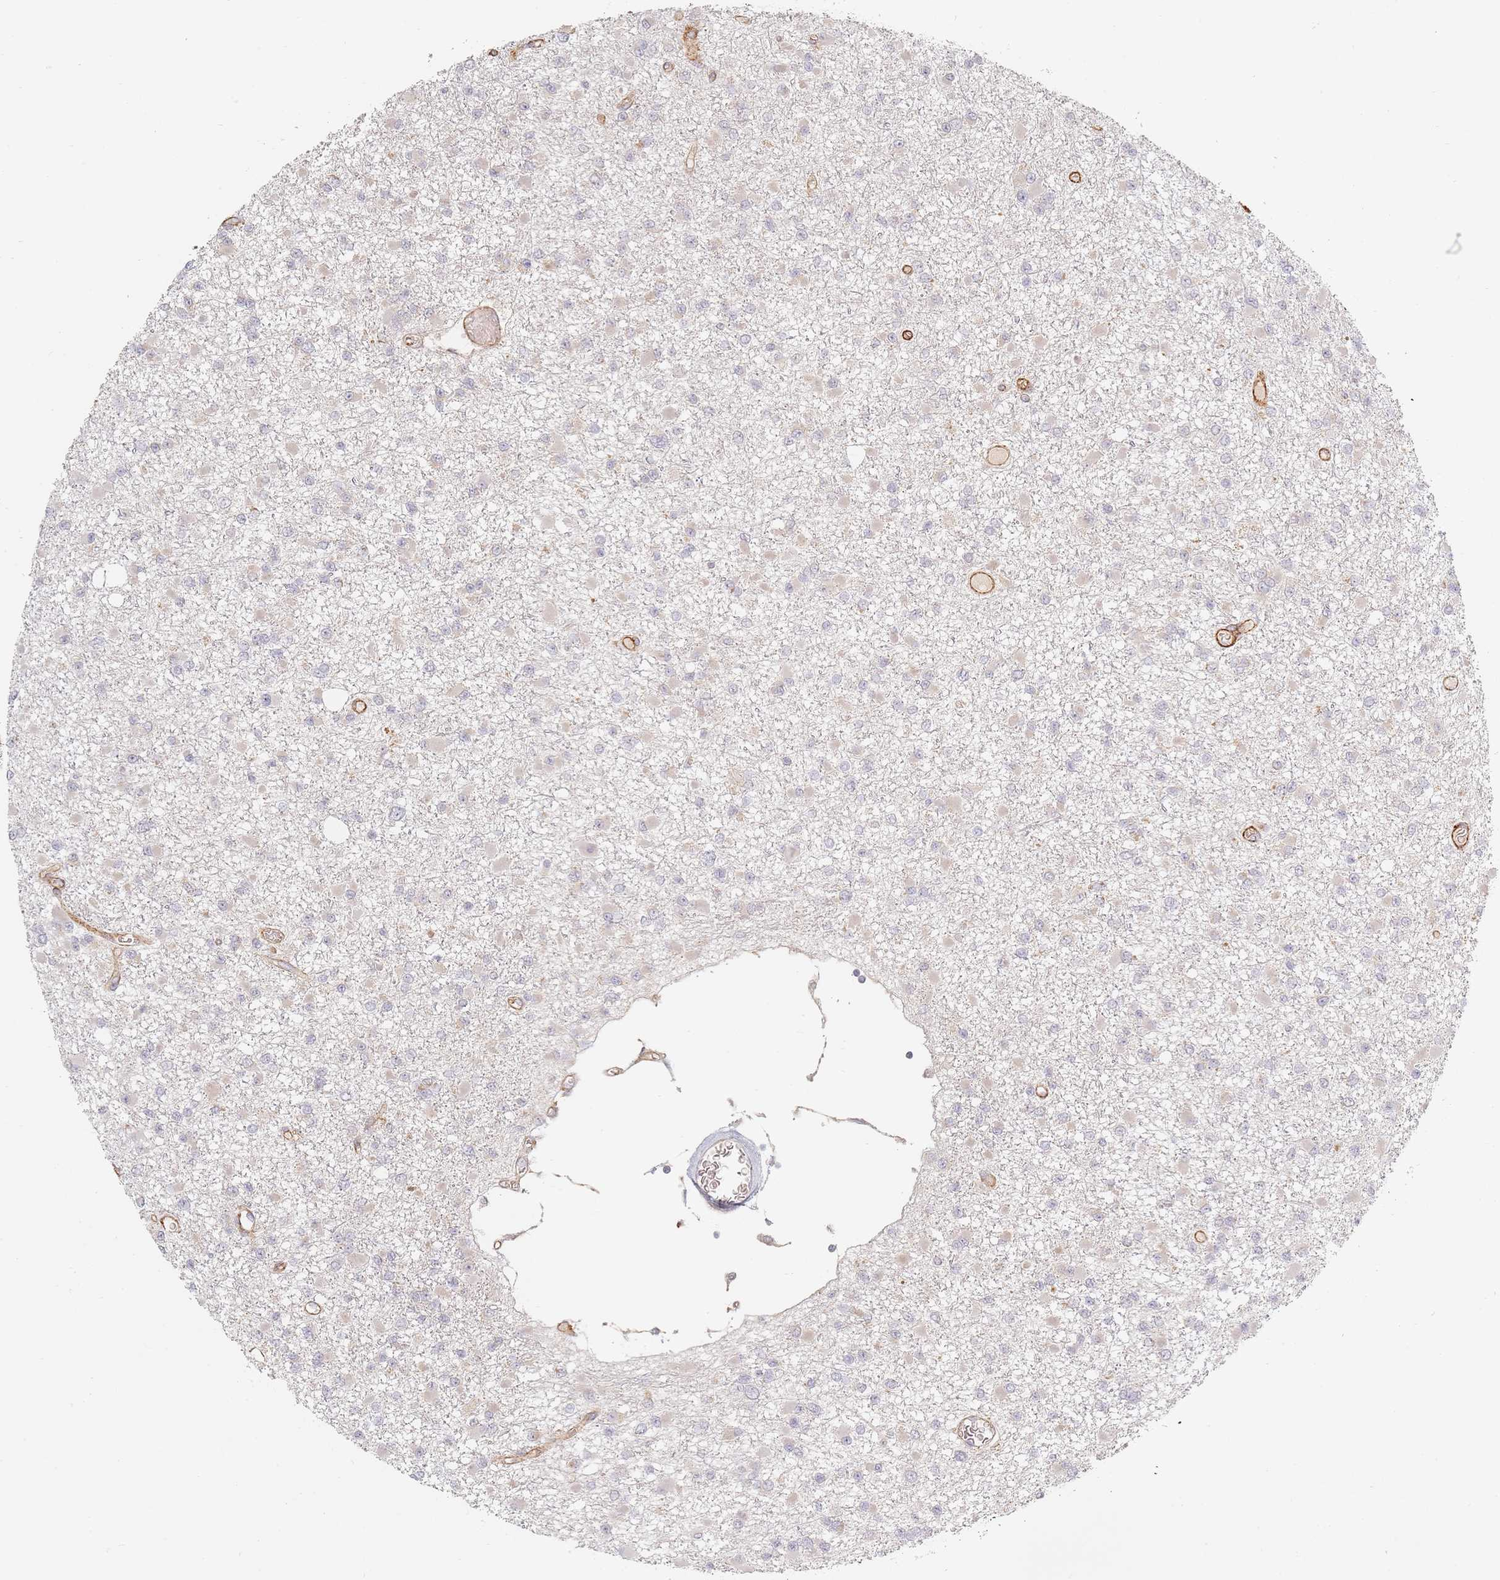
{"staining": {"intensity": "negative", "quantity": "none", "location": "none"}, "tissue": "glioma", "cell_type": "Tumor cells", "image_type": "cancer", "snomed": [{"axis": "morphology", "description": "Glioma, malignant, Low grade"}, {"axis": "topography", "description": "Brain"}], "caption": "Immunohistochemistry (IHC) of human glioma demonstrates no staining in tumor cells.", "gene": "ZKSCAN7", "patient": {"sex": "female", "age": 22}}